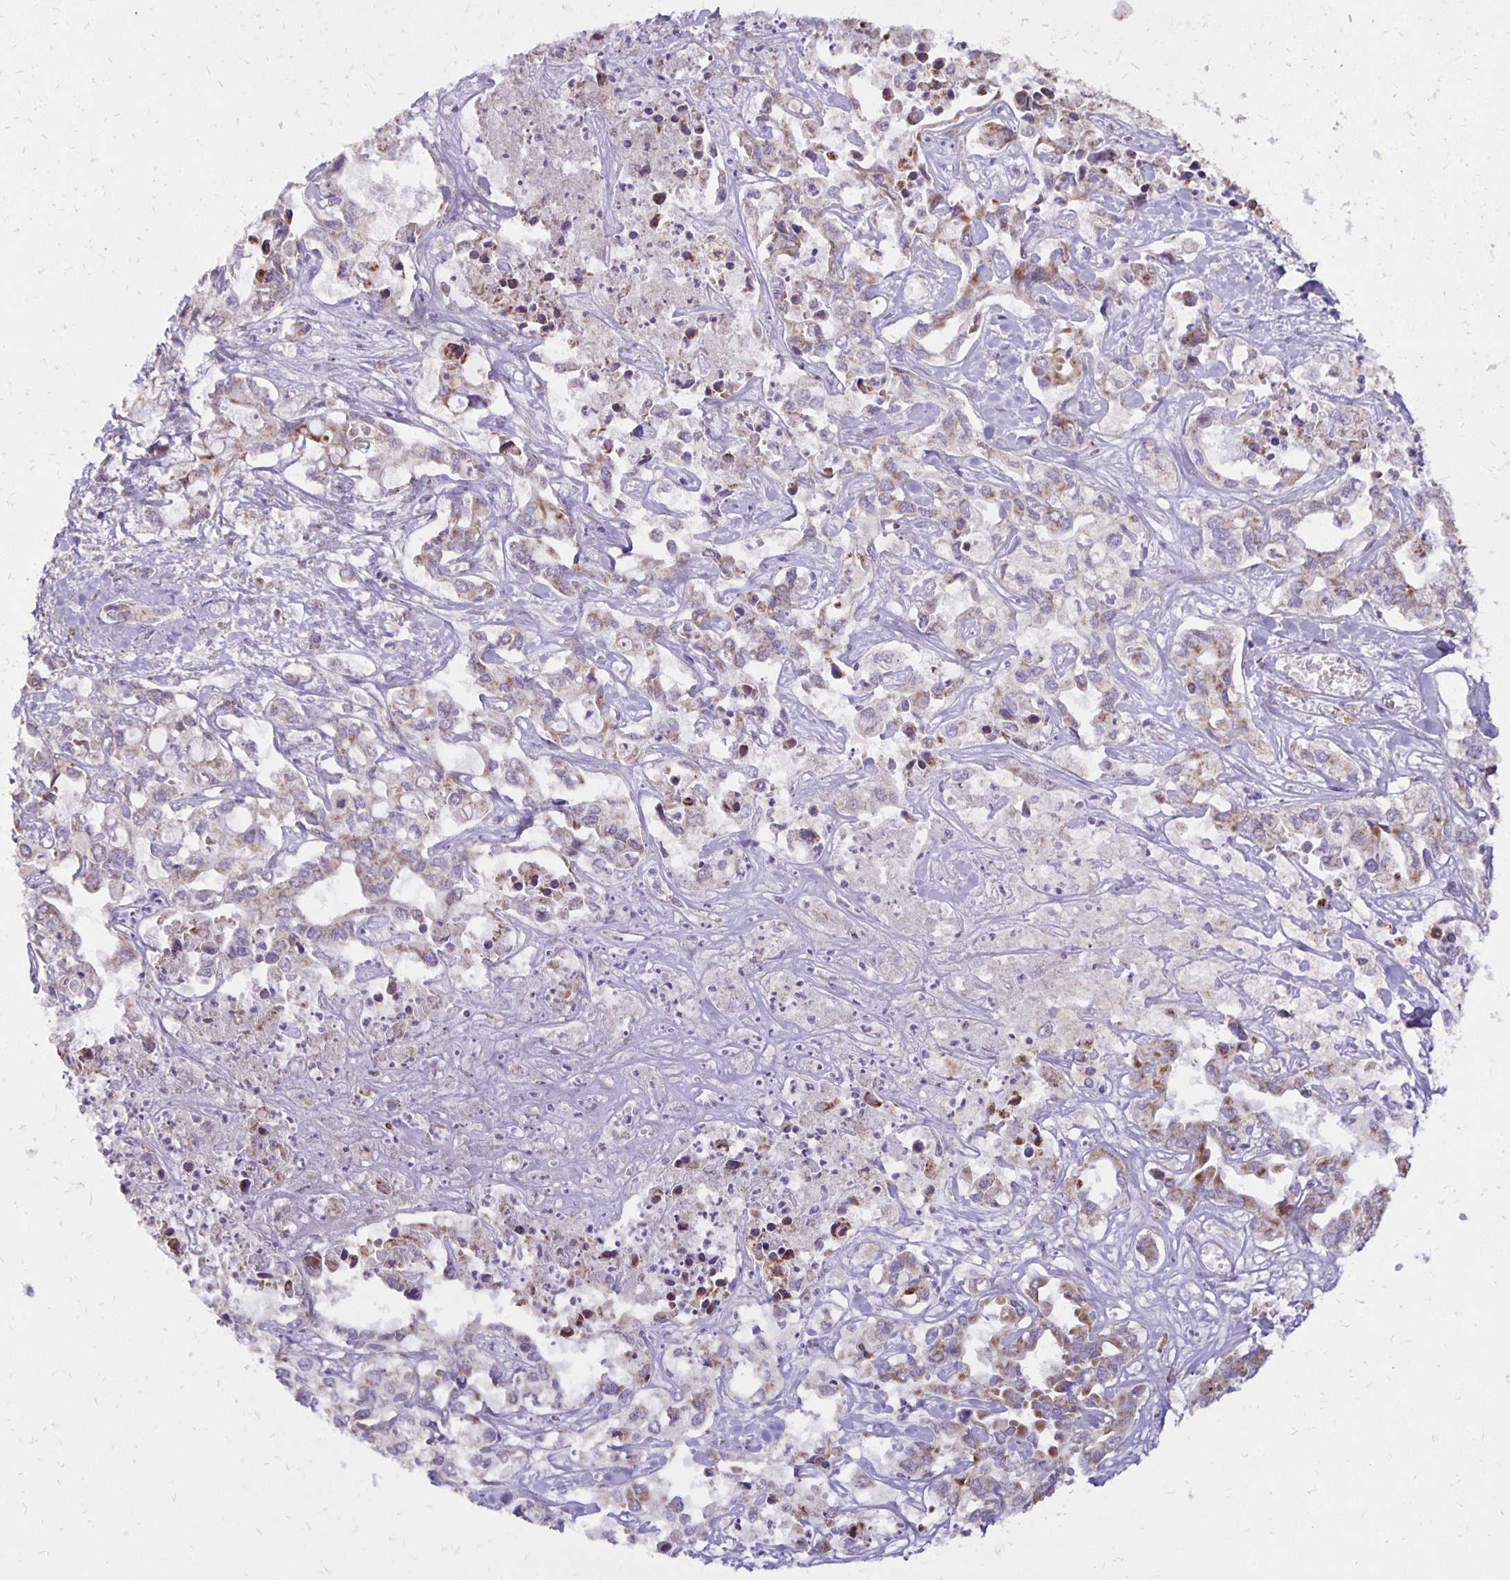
{"staining": {"intensity": "moderate", "quantity": "<25%", "location": "cytoplasmic/membranous"}, "tissue": "liver cancer", "cell_type": "Tumor cells", "image_type": "cancer", "snomed": [{"axis": "morphology", "description": "Cholangiocarcinoma"}, {"axis": "topography", "description": "Liver"}], "caption": "This is a histology image of immunohistochemistry staining of liver cholangiocarcinoma, which shows moderate staining in the cytoplasmic/membranous of tumor cells.", "gene": "IER3", "patient": {"sex": "female", "age": 64}}